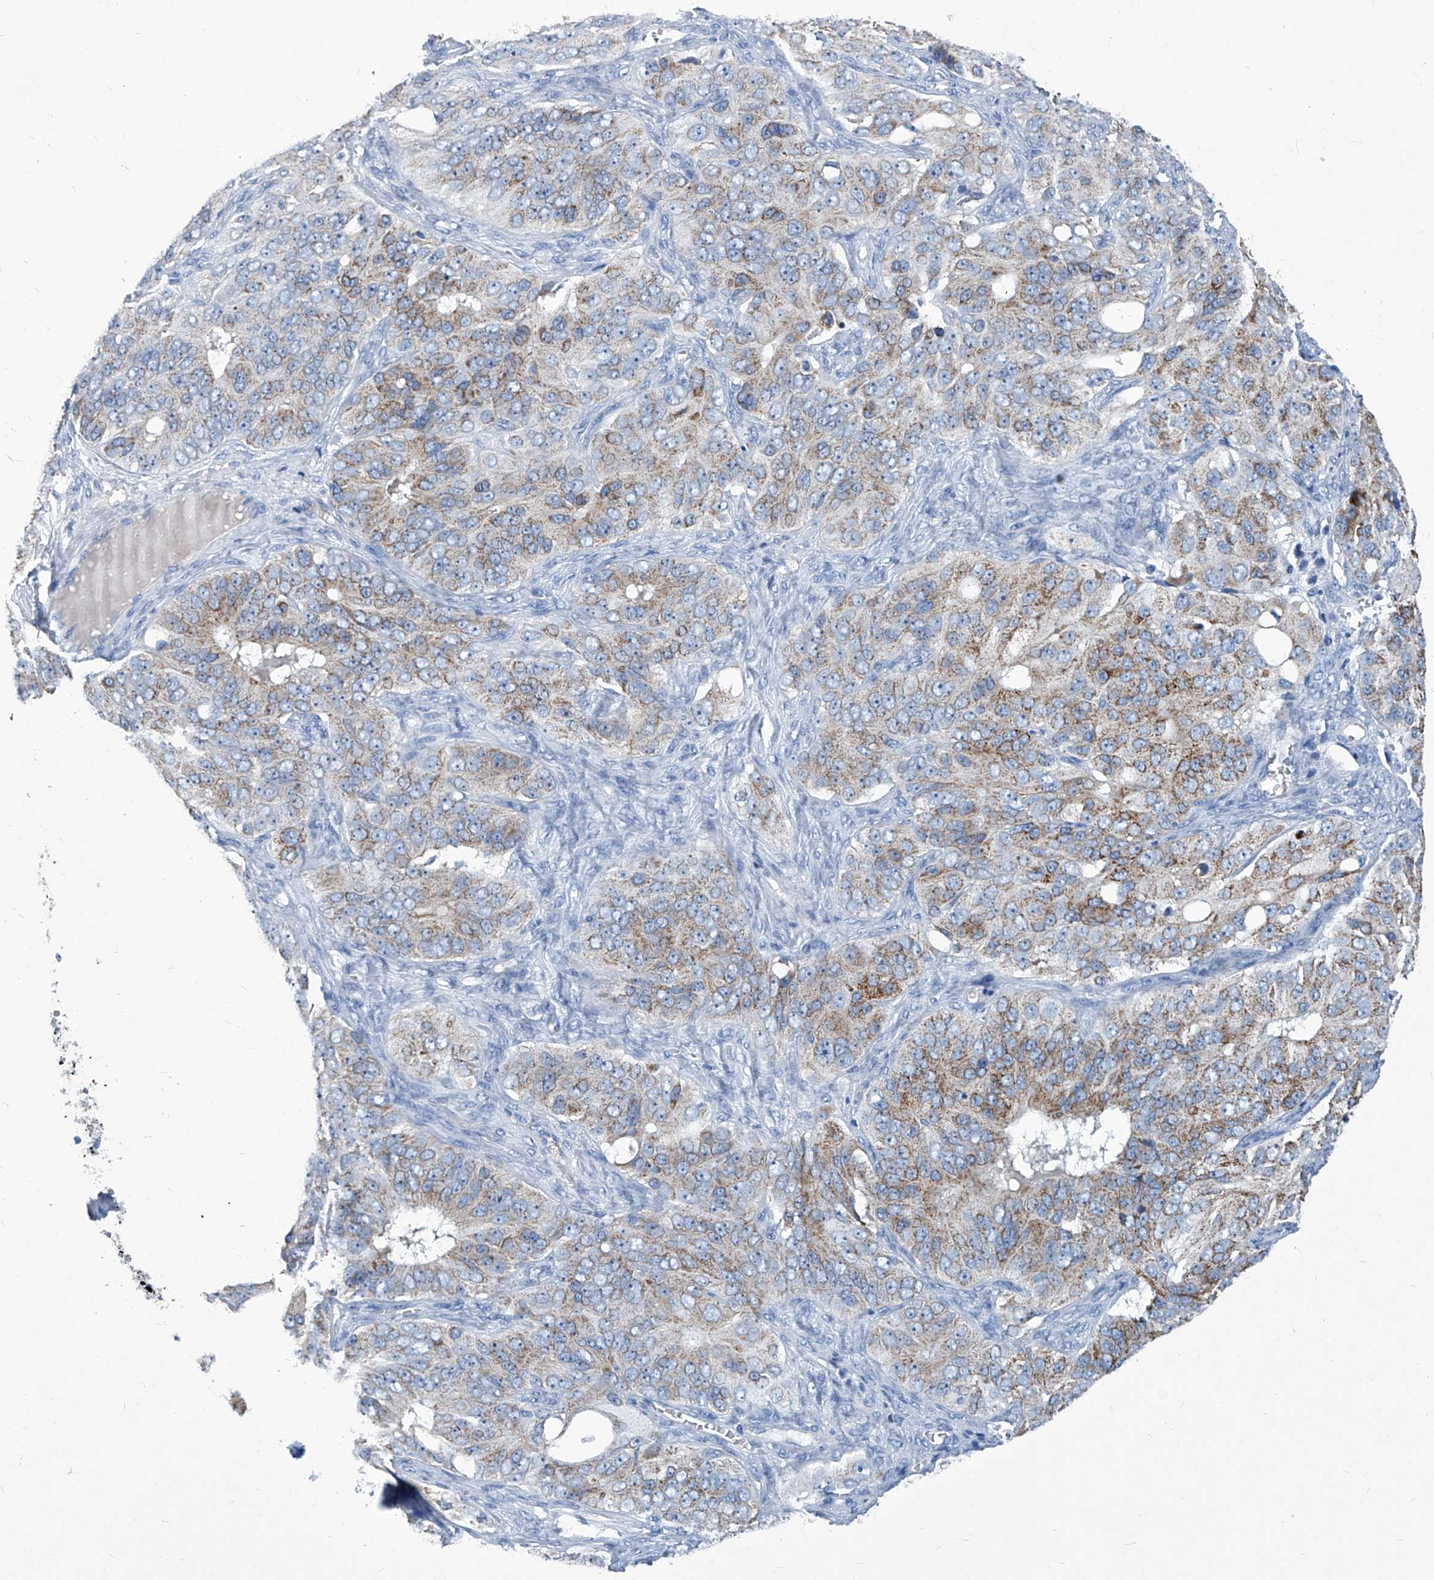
{"staining": {"intensity": "moderate", "quantity": "25%-75%", "location": "cytoplasmic/membranous"}, "tissue": "ovarian cancer", "cell_type": "Tumor cells", "image_type": "cancer", "snomed": [{"axis": "morphology", "description": "Carcinoma, endometroid"}, {"axis": "topography", "description": "Ovary"}], "caption": "Immunohistochemical staining of human ovarian cancer reveals medium levels of moderate cytoplasmic/membranous protein expression in approximately 25%-75% of tumor cells. The staining was performed using DAB to visualize the protein expression in brown, while the nuclei were stained in blue with hematoxylin (Magnification: 20x).", "gene": "MTARC1", "patient": {"sex": "female", "age": 51}}